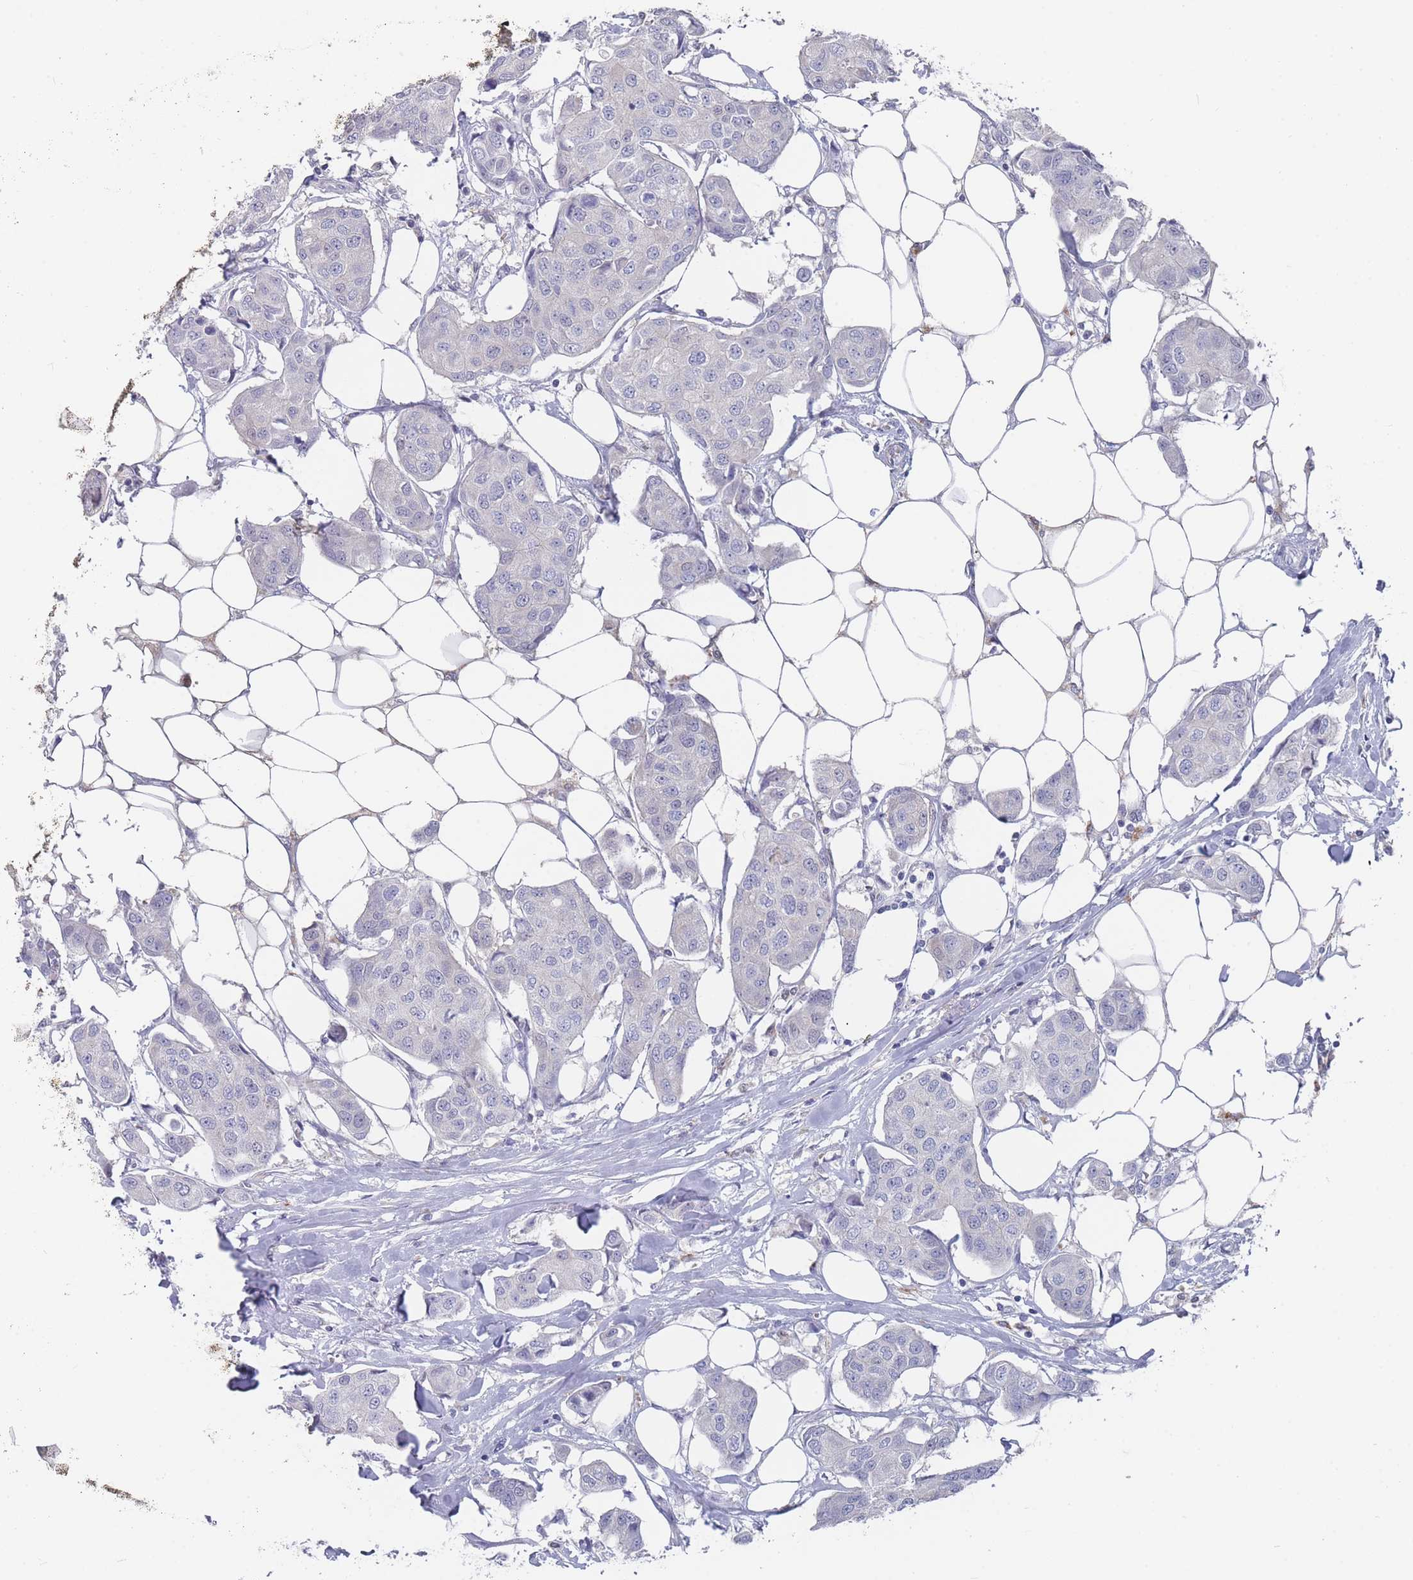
{"staining": {"intensity": "negative", "quantity": "none", "location": "none"}, "tissue": "breast cancer", "cell_type": "Tumor cells", "image_type": "cancer", "snomed": [{"axis": "morphology", "description": "Duct carcinoma"}, {"axis": "topography", "description": "Breast"}, {"axis": "topography", "description": "Lymph node"}], "caption": "The histopathology image demonstrates no significant staining in tumor cells of breast invasive ductal carcinoma.", "gene": "CYP51A1", "patient": {"sex": "female", "age": 80}}